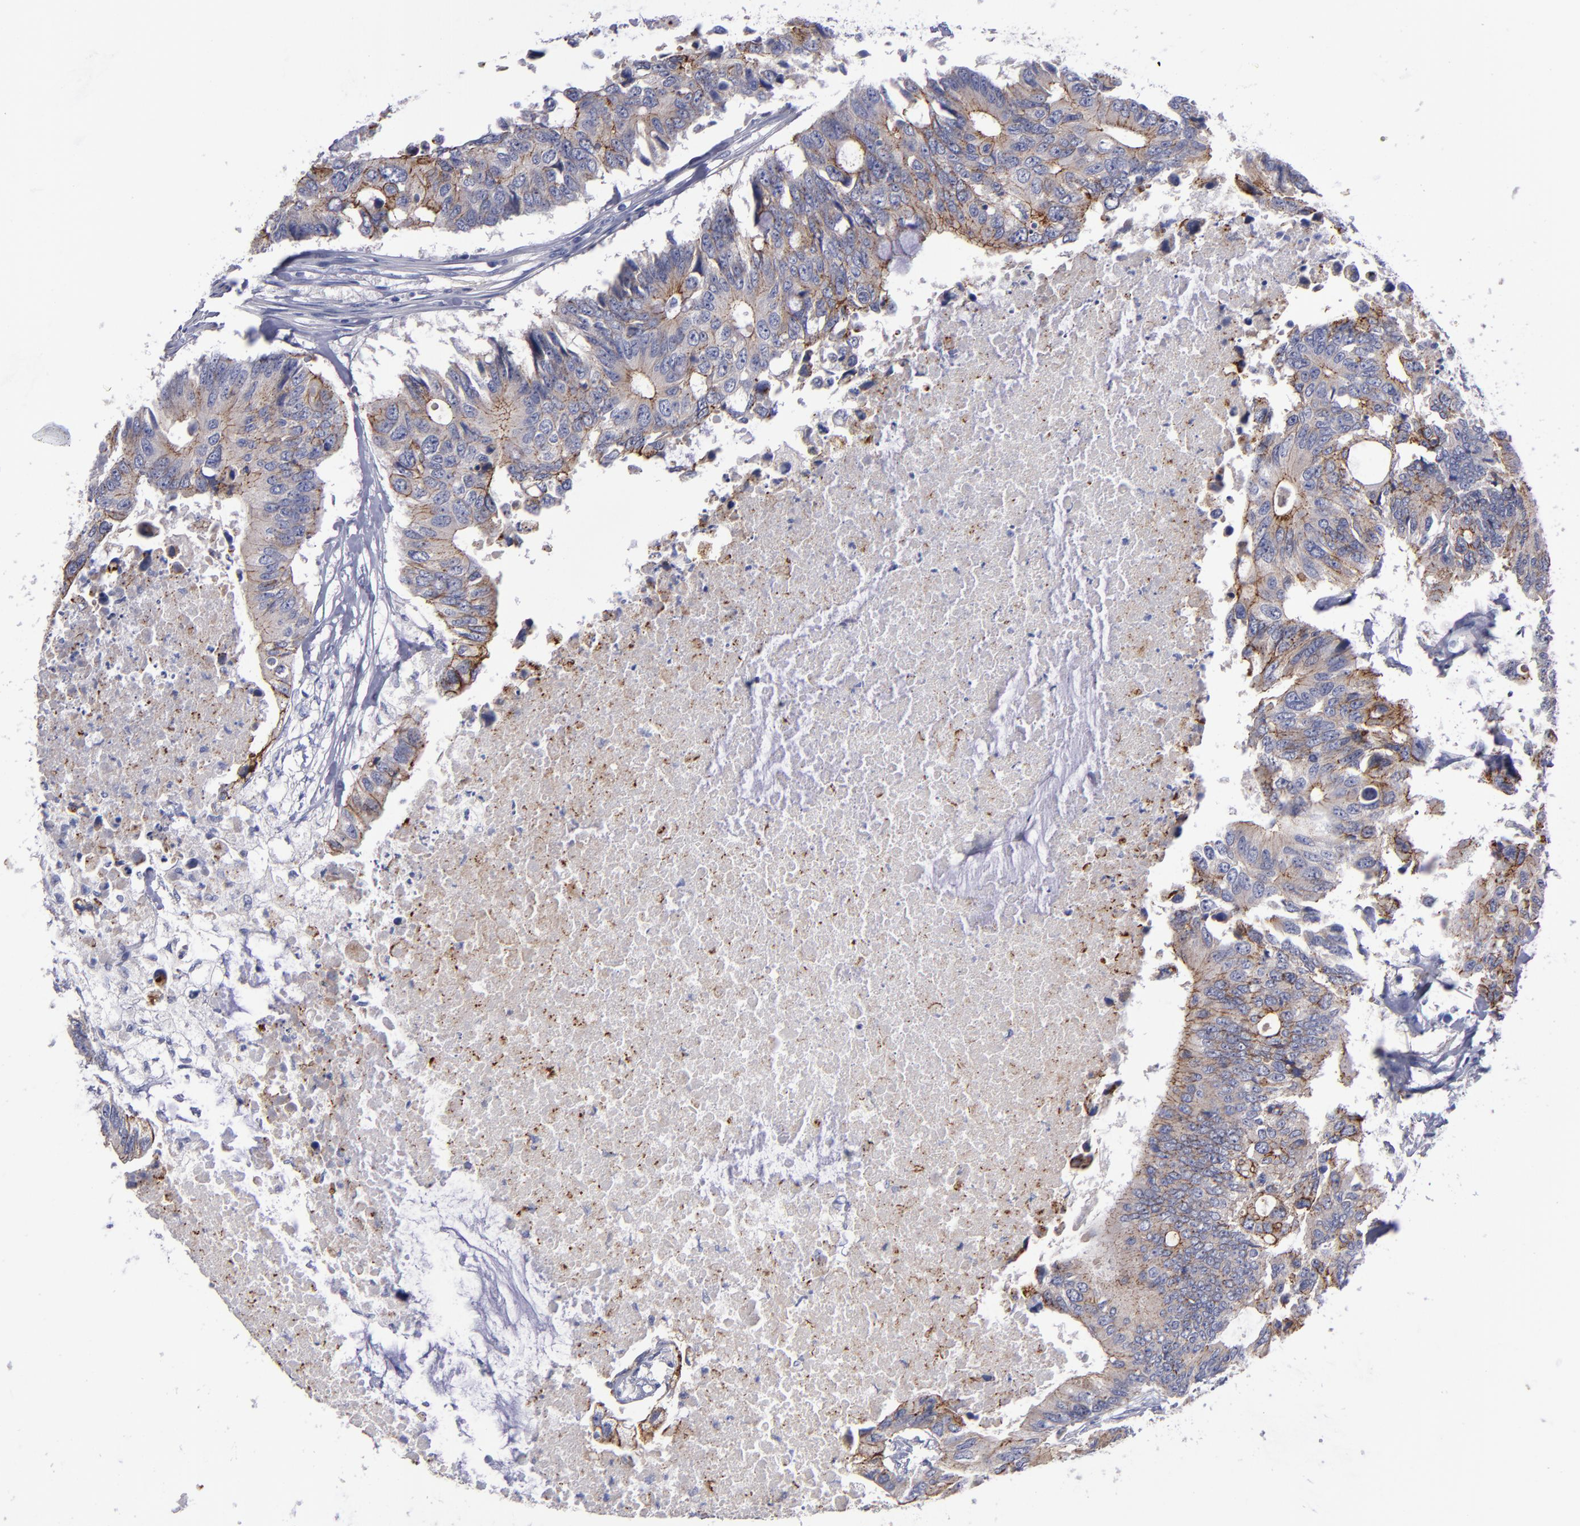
{"staining": {"intensity": "moderate", "quantity": ">75%", "location": "cytoplasmic/membranous"}, "tissue": "colorectal cancer", "cell_type": "Tumor cells", "image_type": "cancer", "snomed": [{"axis": "morphology", "description": "Adenocarcinoma, NOS"}, {"axis": "topography", "description": "Colon"}], "caption": "Adenocarcinoma (colorectal) stained with IHC demonstrates moderate cytoplasmic/membranous staining in about >75% of tumor cells.", "gene": "CDH3", "patient": {"sex": "male", "age": 71}}